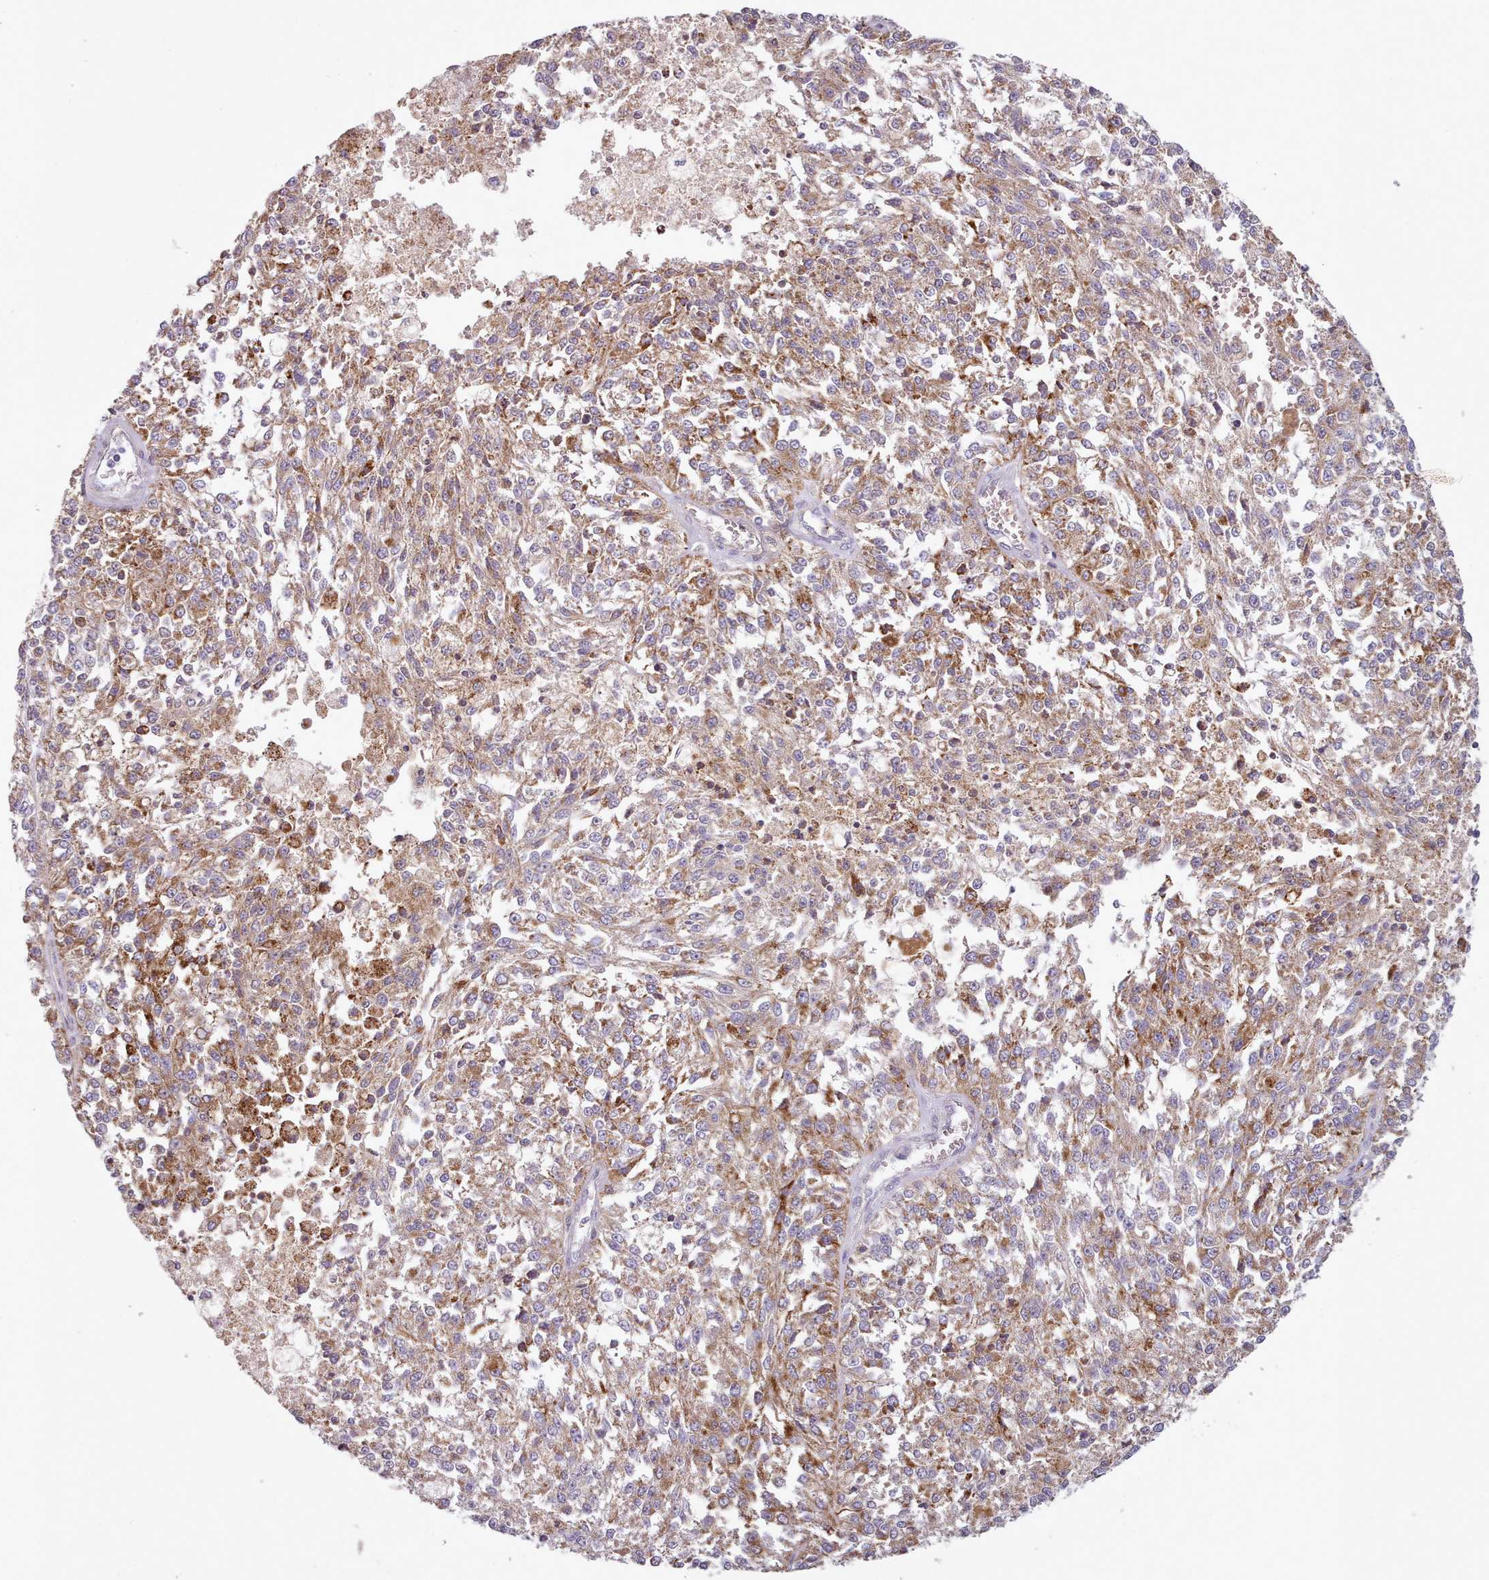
{"staining": {"intensity": "moderate", "quantity": ">75%", "location": "cytoplasmic/membranous"}, "tissue": "melanoma", "cell_type": "Tumor cells", "image_type": "cancer", "snomed": [{"axis": "morphology", "description": "Malignant melanoma, NOS"}, {"axis": "topography", "description": "Skin"}], "caption": "Immunohistochemical staining of malignant melanoma reveals medium levels of moderate cytoplasmic/membranous positivity in about >75% of tumor cells.", "gene": "LAPTM5", "patient": {"sex": "female", "age": 64}}